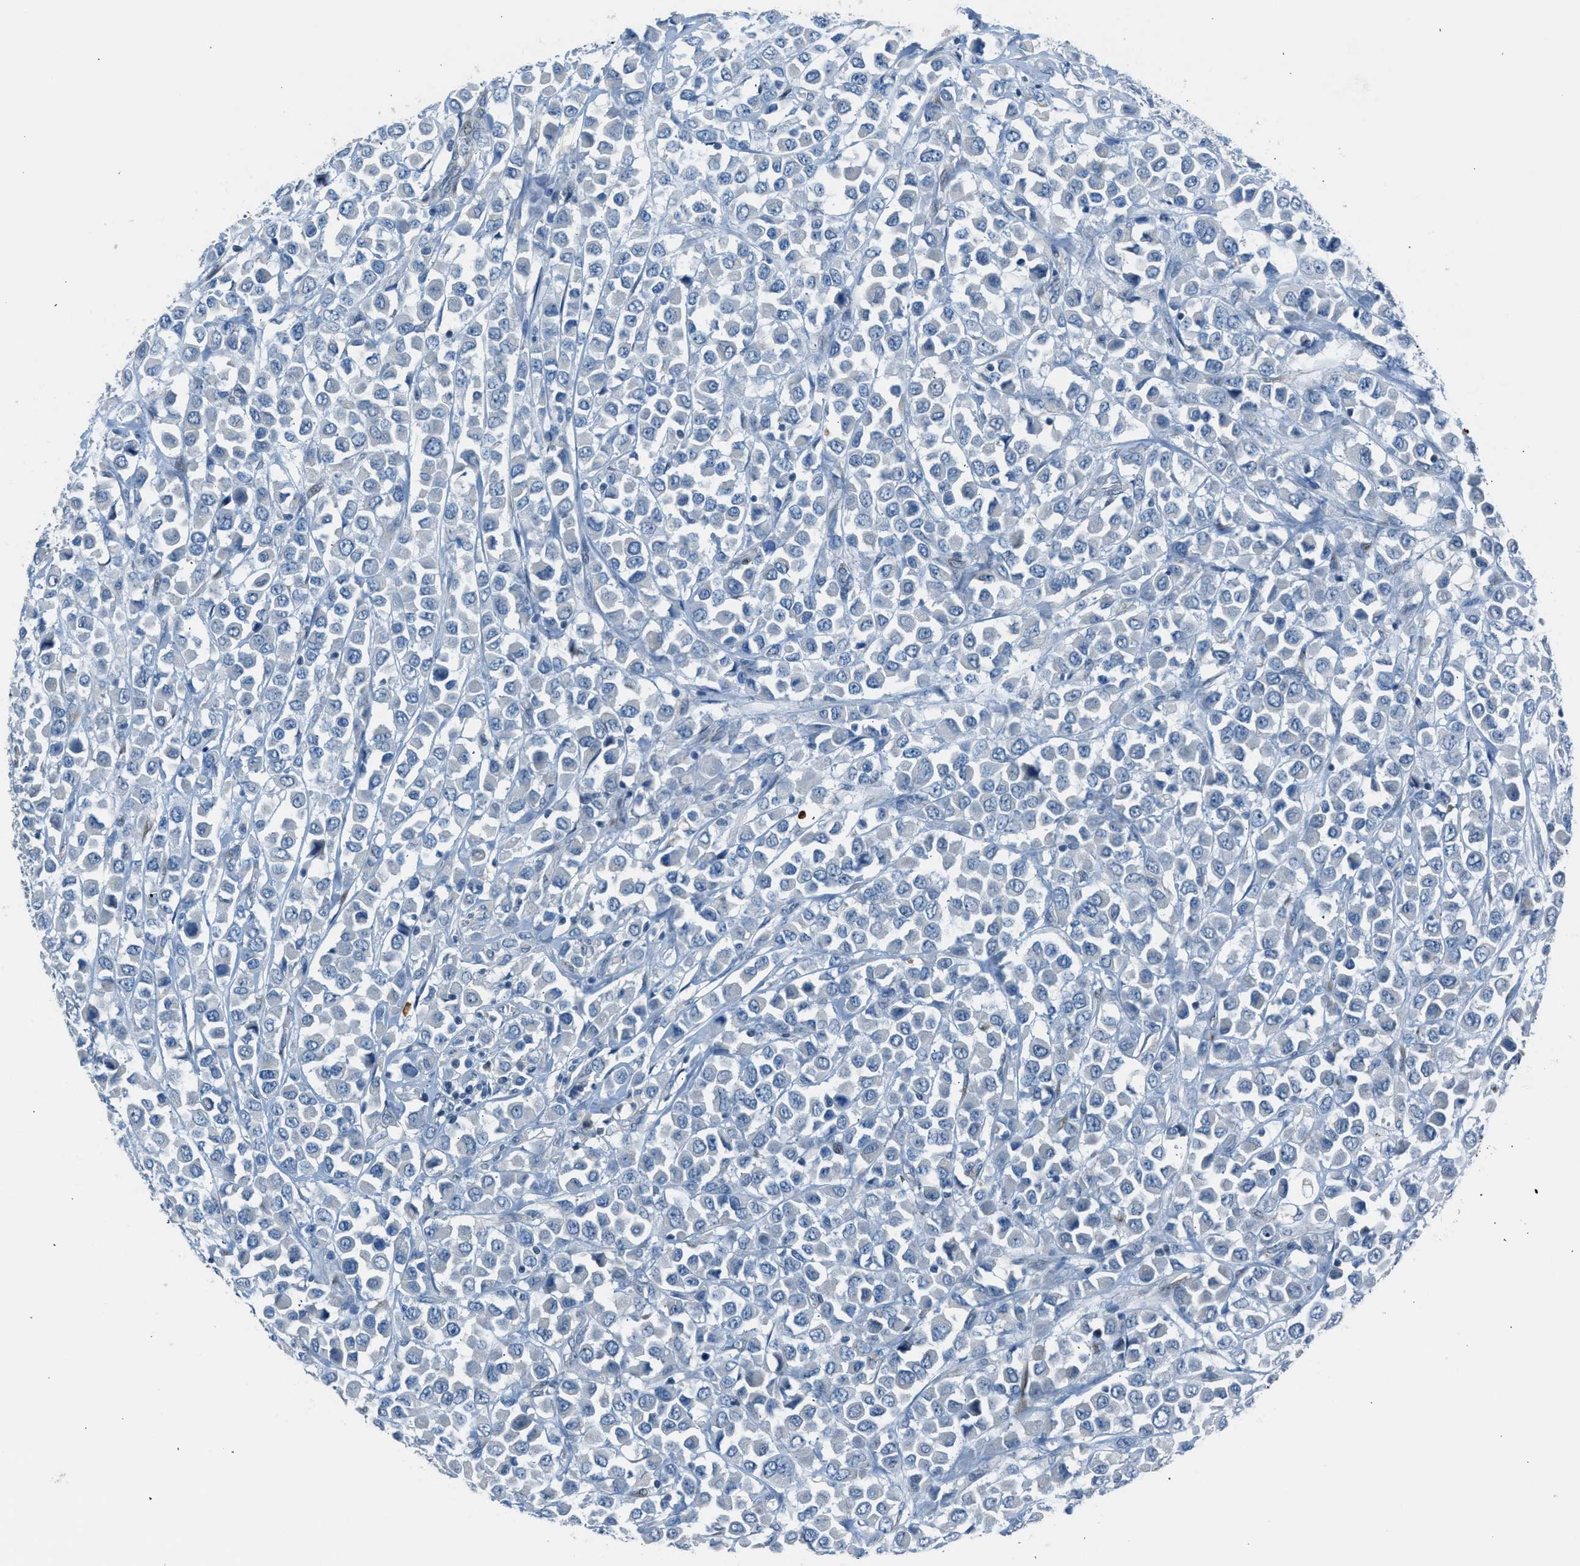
{"staining": {"intensity": "negative", "quantity": "none", "location": "none"}, "tissue": "breast cancer", "cell_type": "Tumor cells", "image_type": "cancer", "snomed": [{"axis": "morphology", "description": "Duct carcinoma"}, {"axis": "topography", "description": "Breast"}], "caption": "This is an immunohistochemistry (IHC) image of human intraductal carcinoma (breast). There is no positivity in tumor cells.", "gene": "RNF41", "patient": {"sex": "female", "age": 61}}